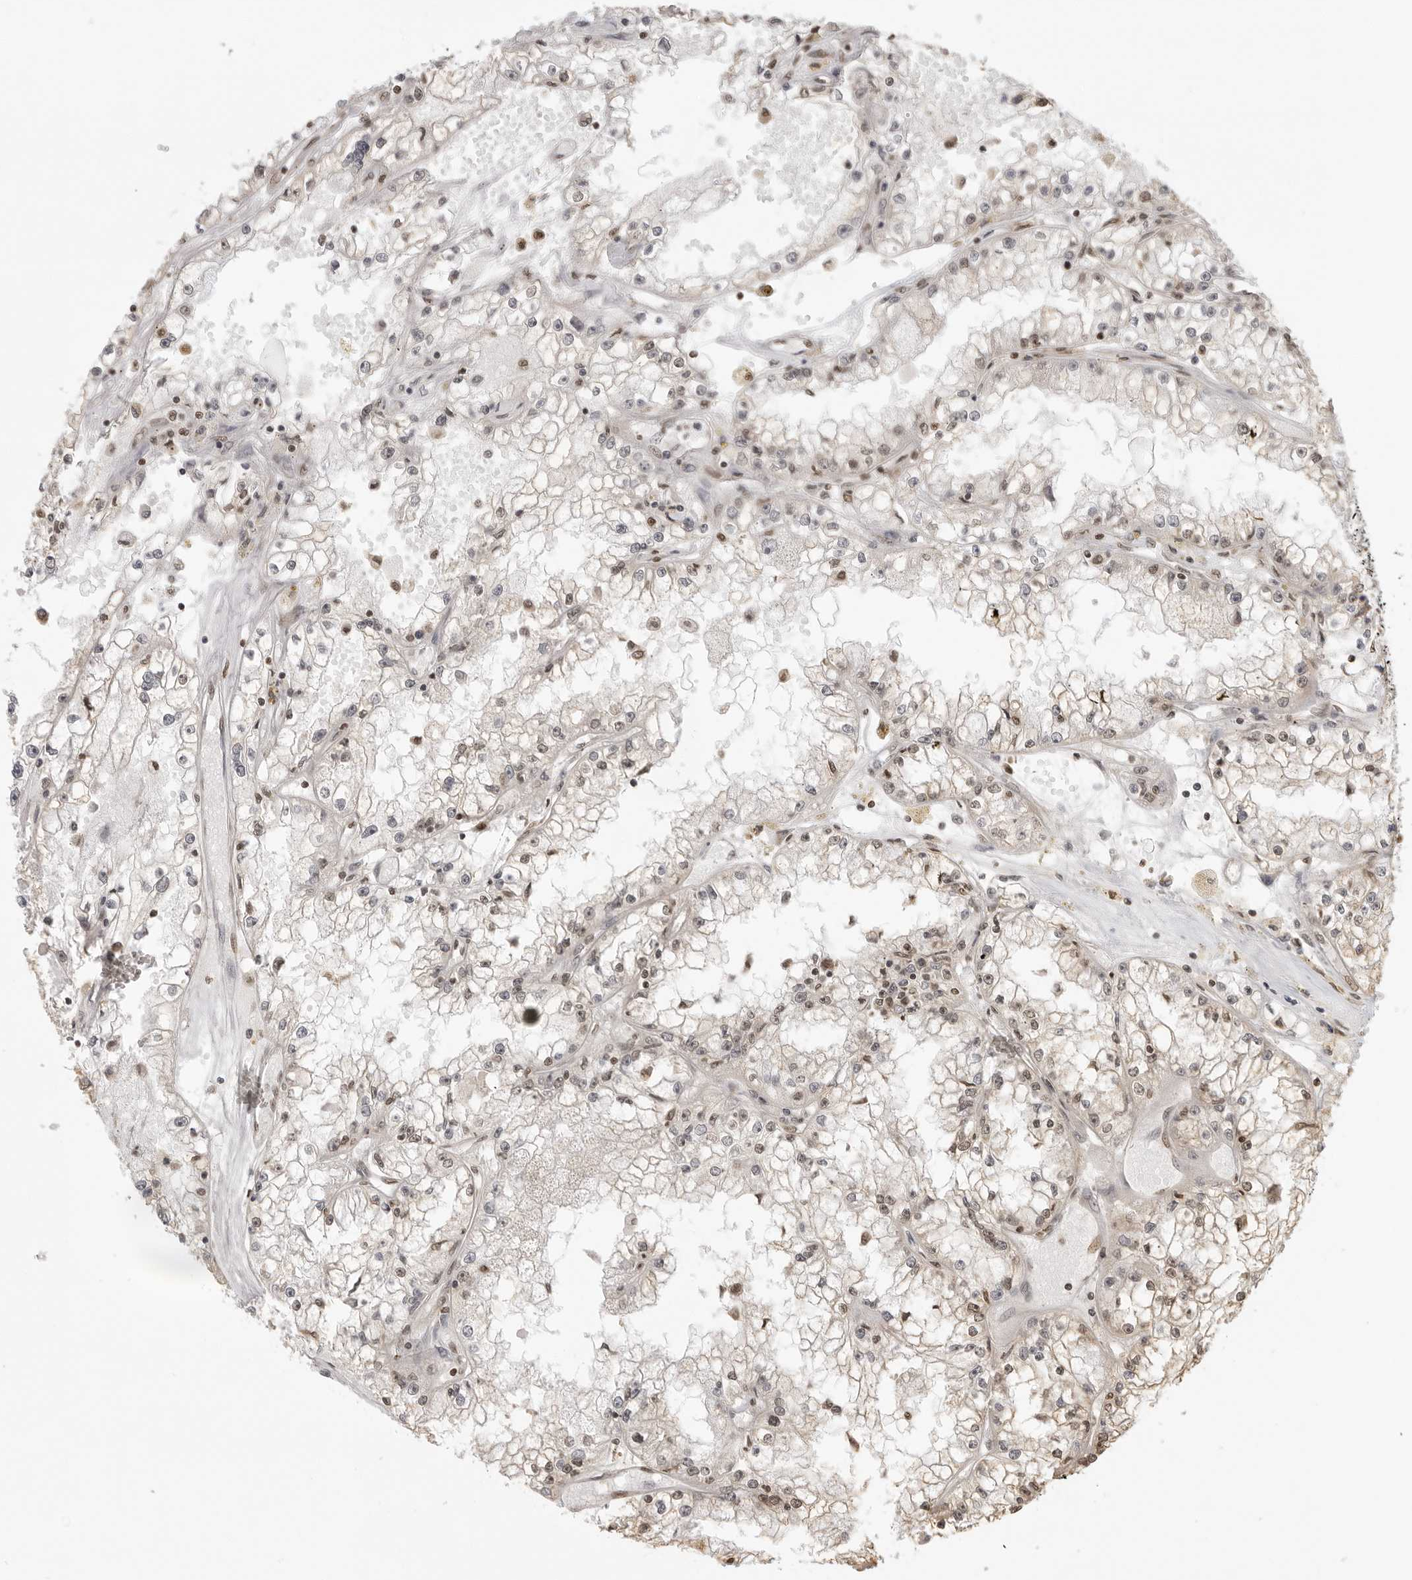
{"staining": {"intensity": "weak", "quantity": "<25%", "location": "nuclear"}, "tissue": "renal cancer", "cell_type": "Tumor cells", "image_type": "cancer", "snomed": [{"axis": "morphology", "description": "Adenocarcinoma, NOS"}, {"axis": "topography", "description": "Kidney"}], "caption": "A high-resolution image shows immunohistochemistry (IHC) staining of adenocarcinoma (renal), which reveals no significant staining in tumor cells.", "gene": "RPA2", "patient": {"sex": "male", "age": 56}}